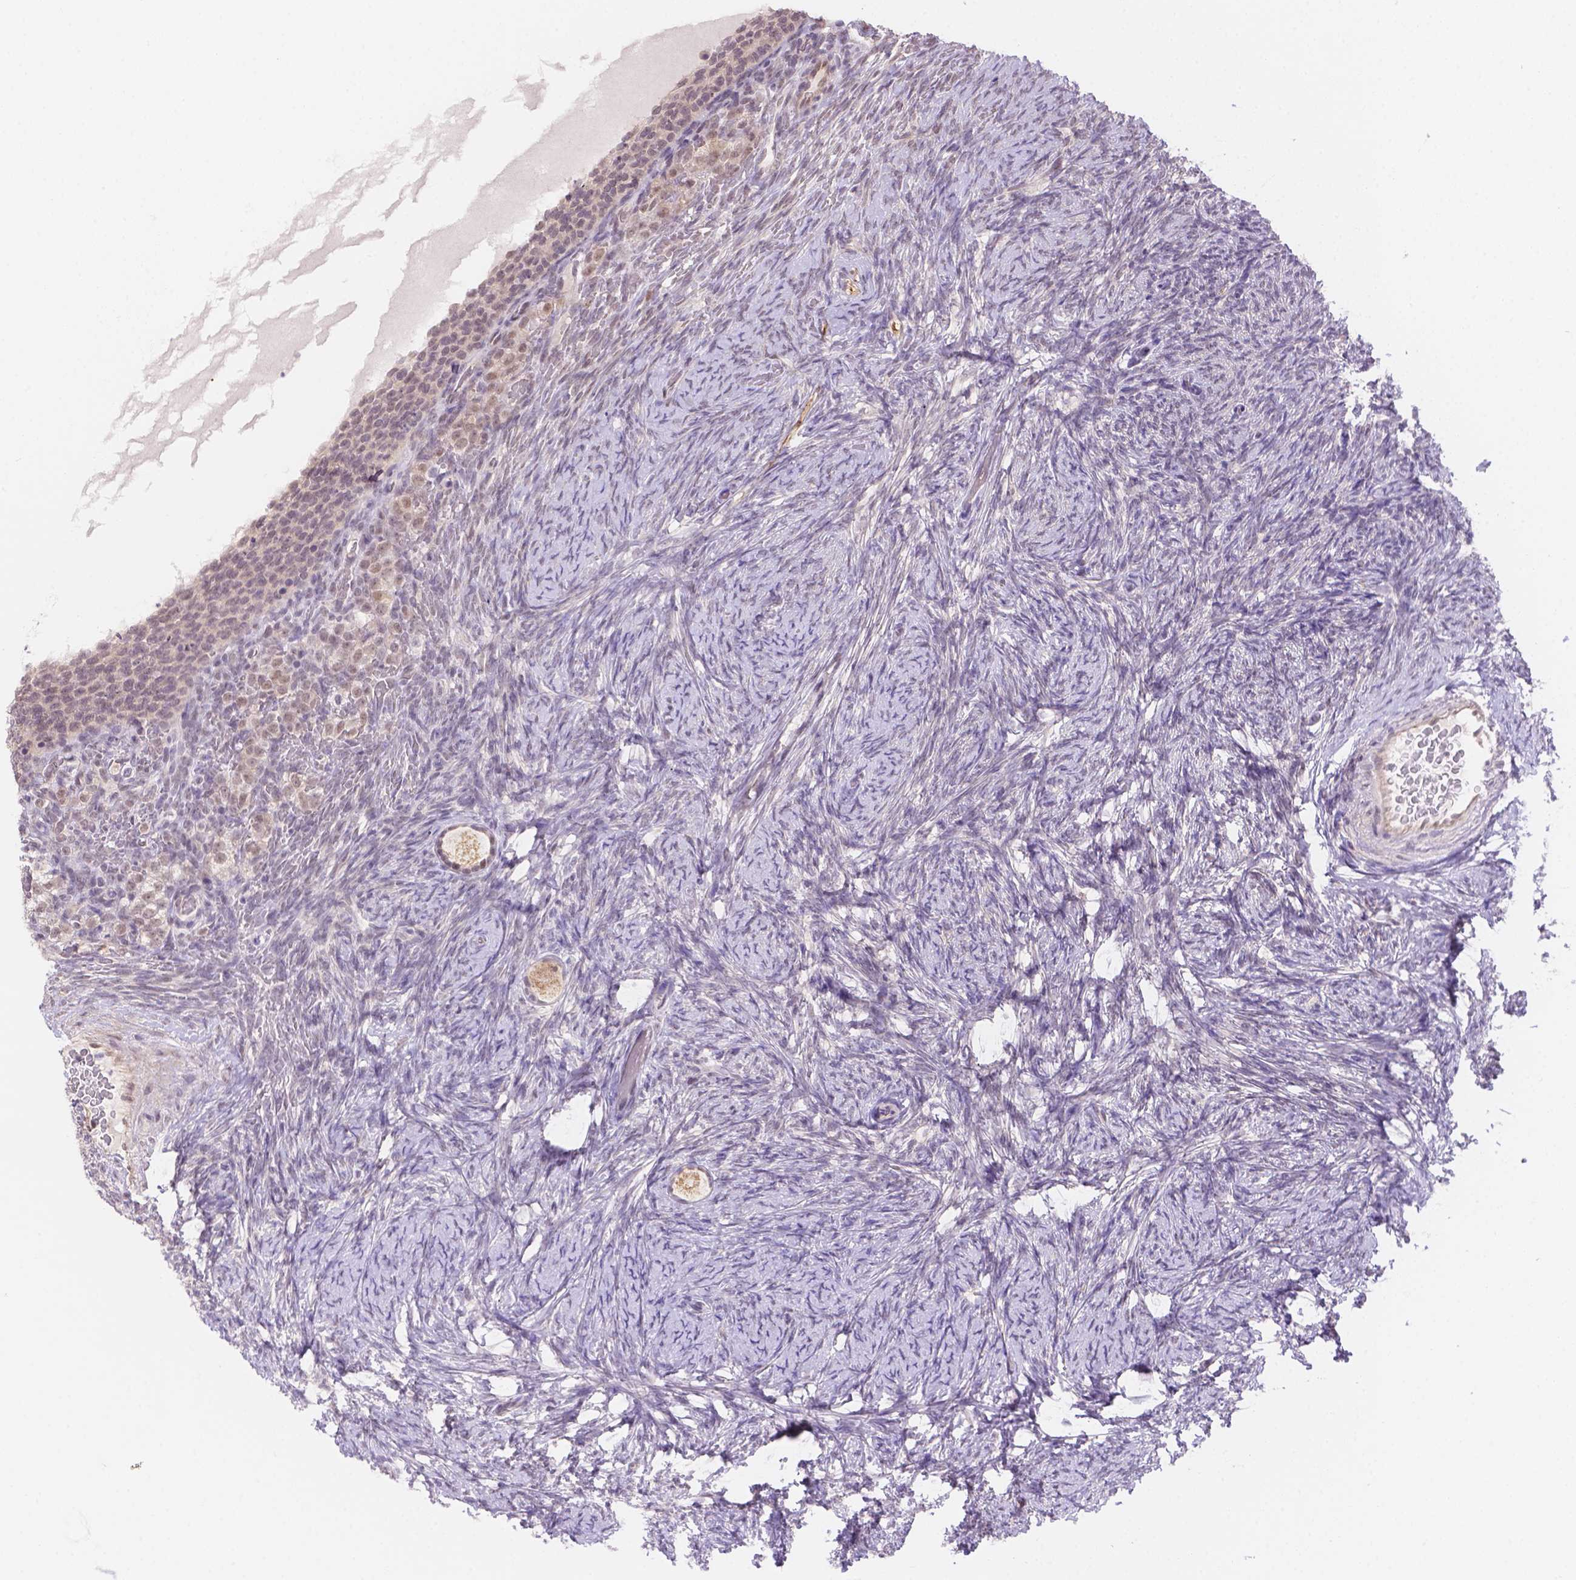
{"staining": {"intensity": "moderate", "quantity": "<25%", "location": "cytoplasmic/membranous,nuclear"}, "tissue": "ovary", "cell_type": "Follicle cells", "image_type": "normal", "snomed": [{"axis": "morphology", "description": "Normal tissue, NOS"}, {"axis": "topography", "description": "Ovary"}], "caption": "The micrograph shows immunohistochemical staining of benign ovary. There is moderate cytoplasmic/membranous,nuclear expression is seen in about <25% of follicle cells.", "gene": "NXPE2", "patient": {"sex": "female", "age": 34}}